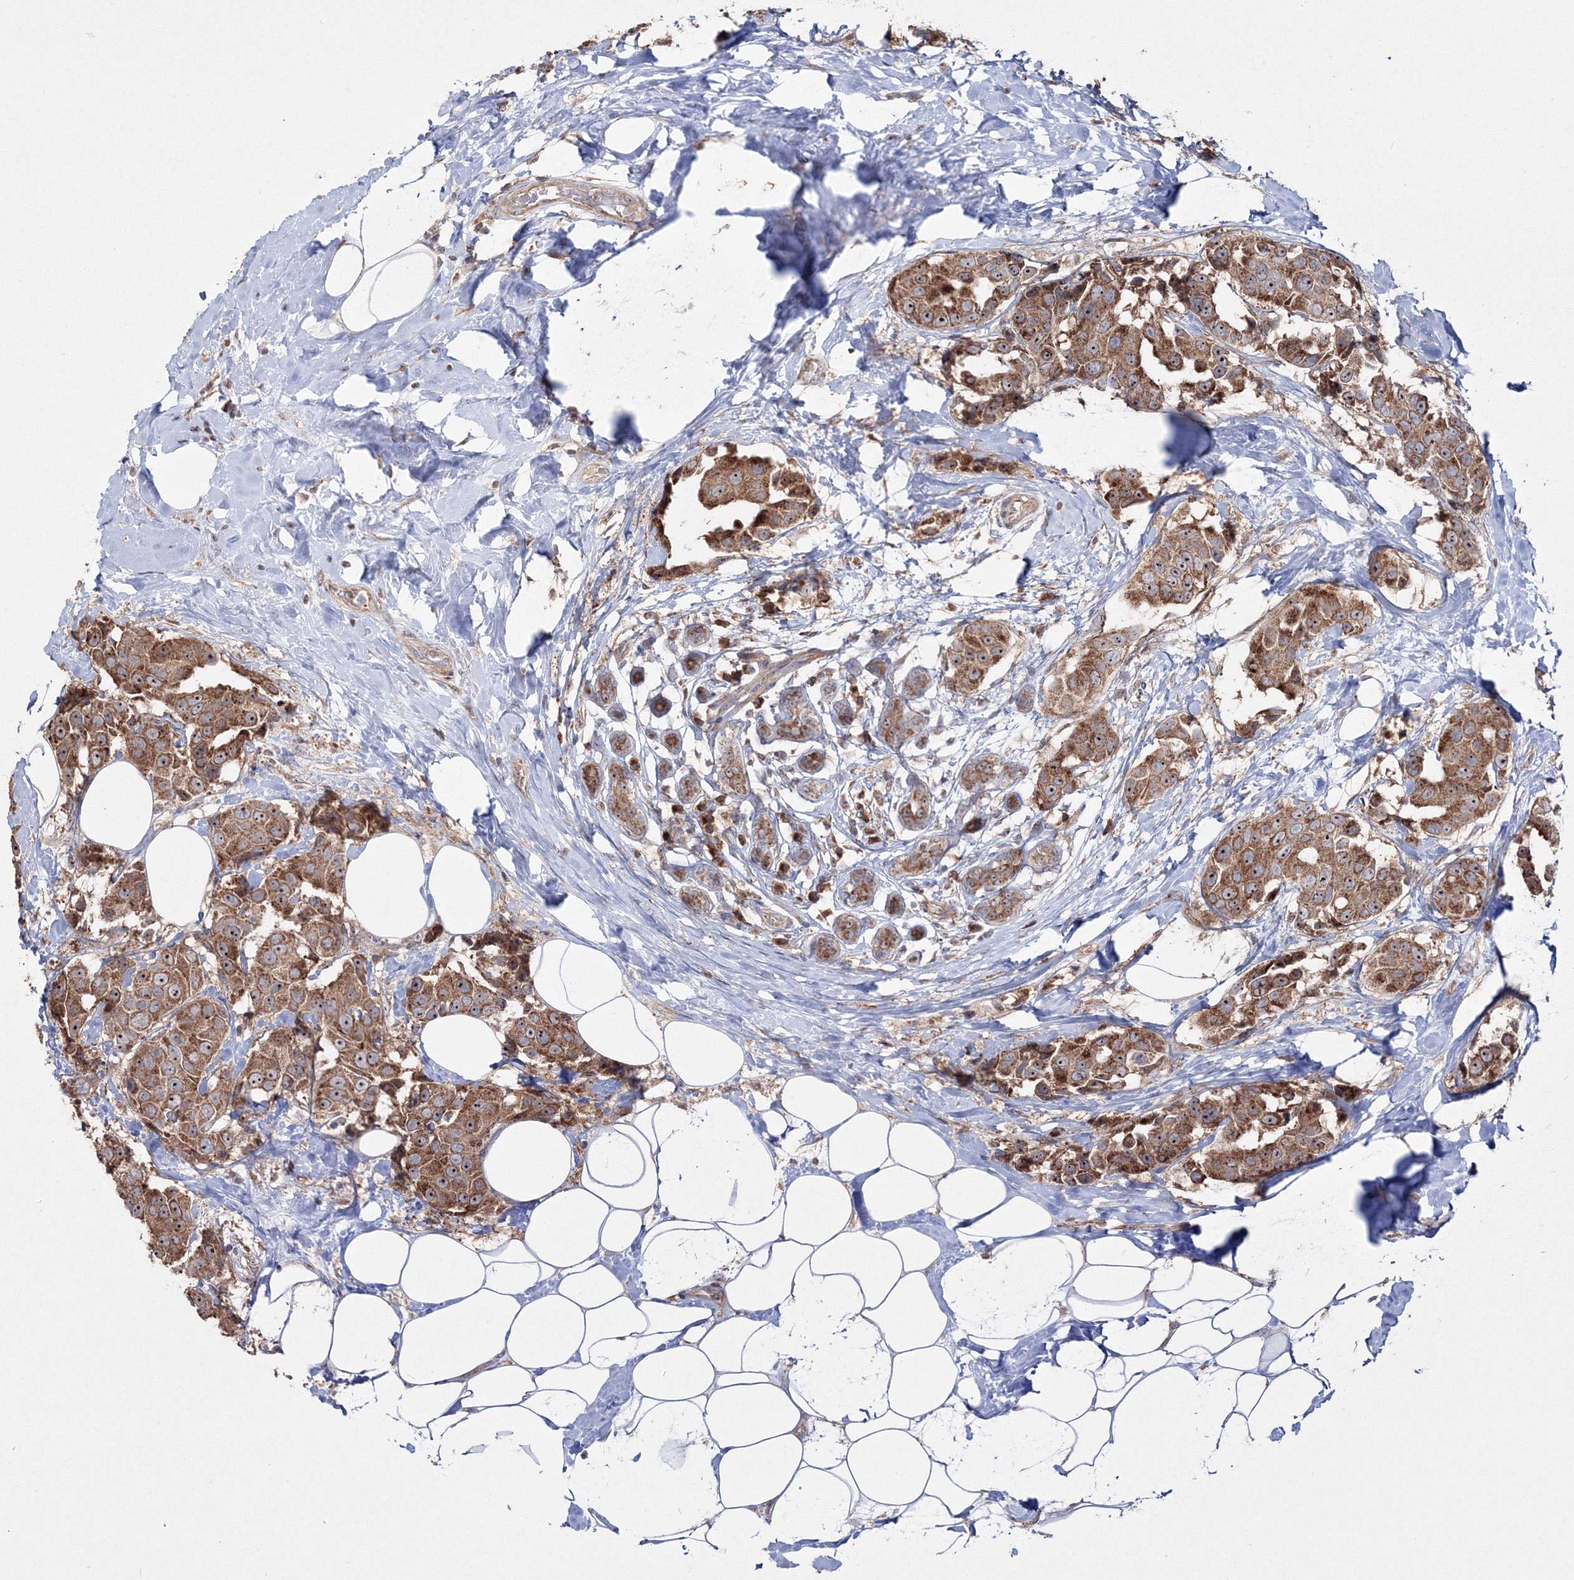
{"staining": {"intensity": "strong", "quantity": ">75%", "location": "cytoplasmic/membranous,nuclear"}, "tissue": "breast cancer", "cell_type": "Tumor cells", "image_type": "cancer", "snomed": [{"axis": "morphology", "description": "Normal tissue, NOS"}, {"axis": "morphology", "description": "Duct carcinoma"}, {"axis": "topography", "description": "Breast"}], "caption": "A photomicrograph showing strong cytoplasmic/membranous and nuclear staining in approximately >75% of tumor cells in breast cancer (infiltrating ductal carcinoma), as visualized by brown immunohistochemical staining.", "gene": "PEX13", "patient": {"sex": "female", "age": 39}}